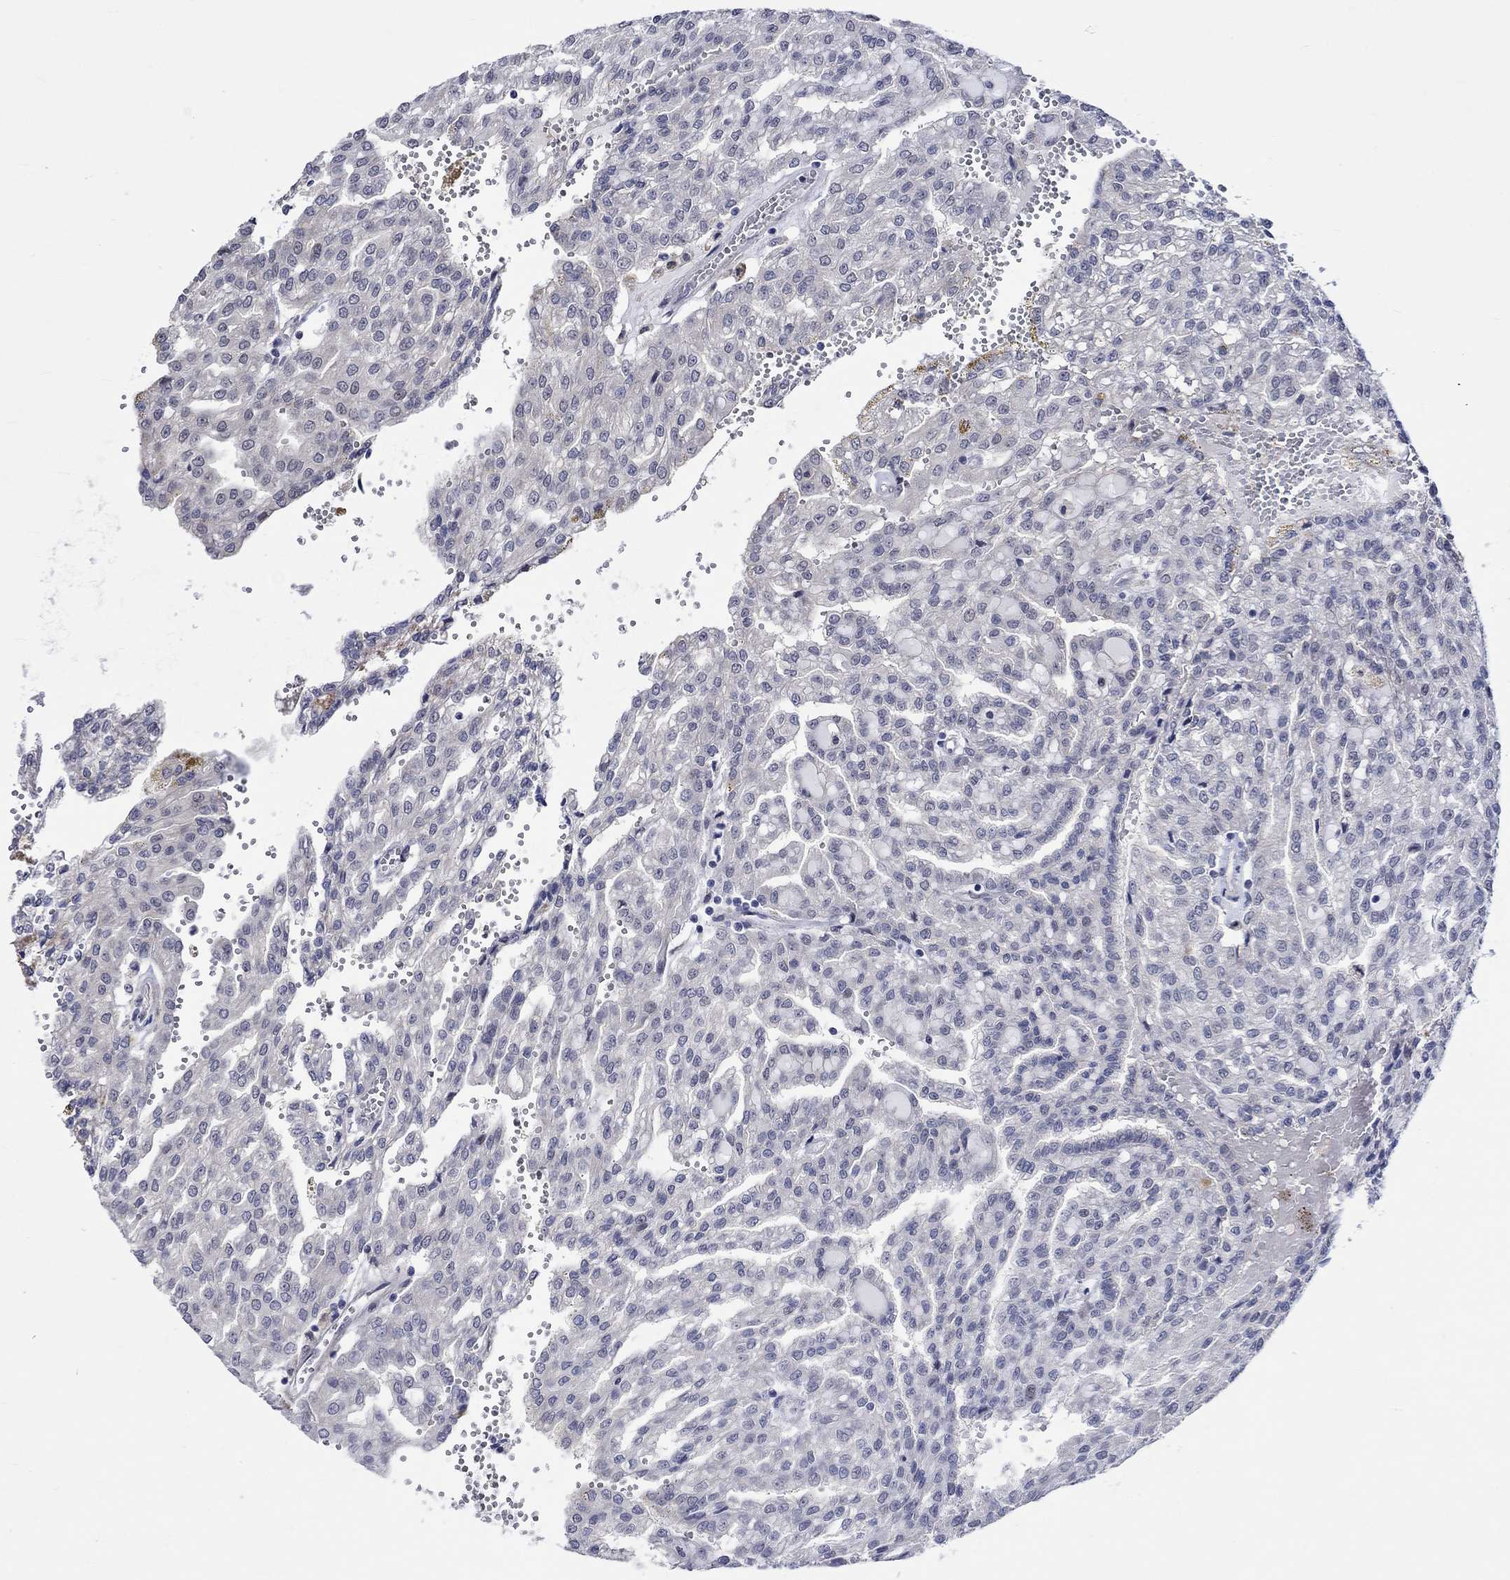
{"staining": {"intensity": "negative", "quantity": "none", "location": "none"}, "tissue": "renal cancer", "cell_type": "Tumor cells", "image_type": "cancer", "snomed": [{"axis": "morphology", "description": "Adenocarcinoma, NOS"}, {"axis": "topography", "description": "Kidney"}], "caption": "A photomicrograph of renal adenocarcinoma stained for a protein shows no brown staining in tumor cells.", "gene": "E2F8", "patient": {"sex": "male", "age": 63}}